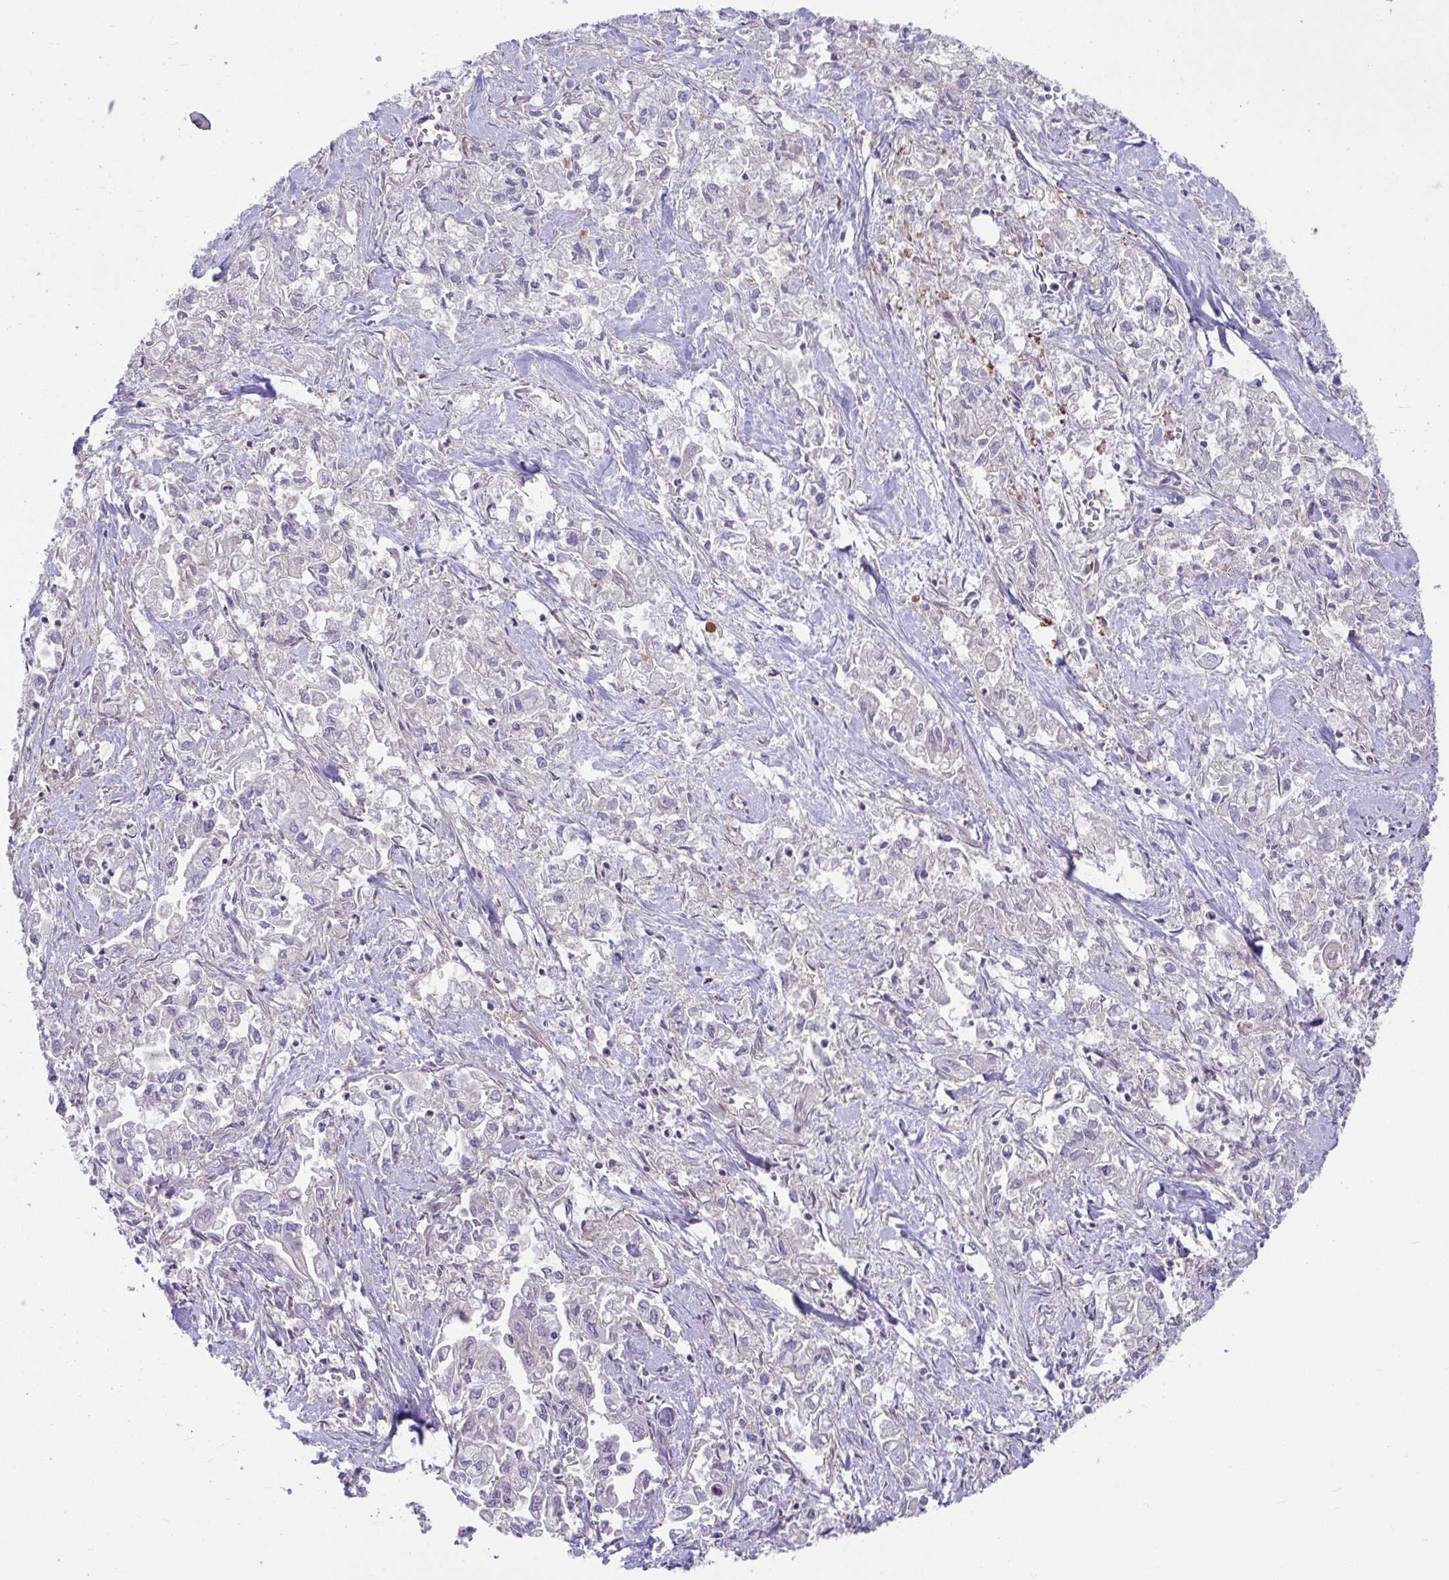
{"staining": {"intensity": "negative", "quantity": "none", "location": "none"}, "tissue": "pancreatic cancer", "cell_type": "Tumor cells", "image_type": "cancer", "snomed": [{"axis": "morphology", "description": "Adenocarcinoma, NOS"}, {"axis": "topography", "description": "Pancreas"}], "caption": "Immunohistochemical staining of human pancreatic cancer (adenocarcinoma) reveals no significant expression in tumor cells.", "gene": "IST1", "patient": {"sex": "male", "age": 72}}